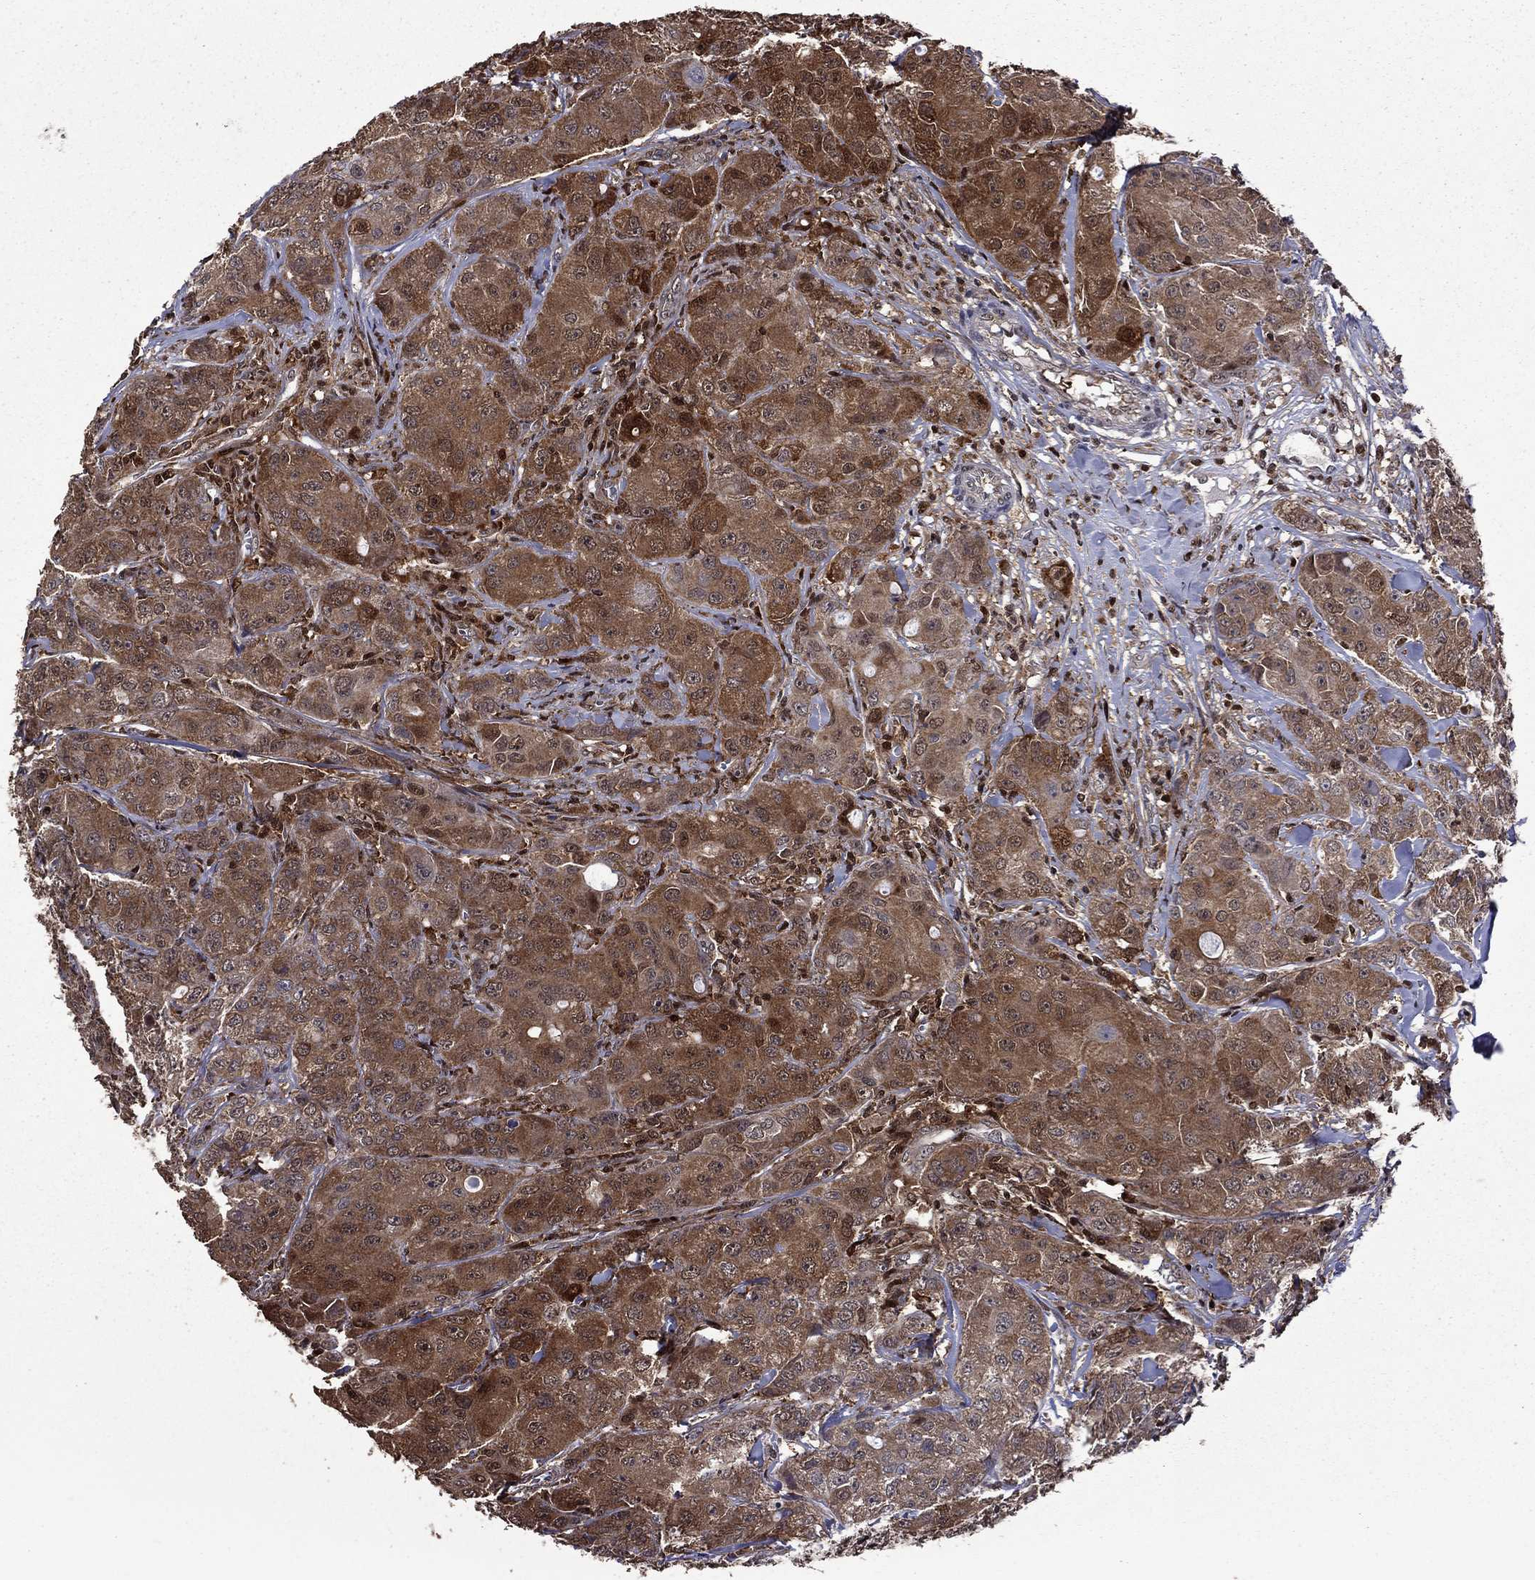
{"staining": {"intensity": "moderate", "quantity": ">75%", "location": "cytoplasmic/membranous"}, "tissue": "breast cancer", "cell_type": "Tumor cells", "image_type": "cancer", "snomed": [{"axis": "morphology", "description": "Duct carcinoma"}, {"axis": "topography", "description": "Breast"}], "caption": "The histopathology image reveals staining of breast cancer (intraductal carcinoma), revealing moderate cytoplasmic/membranous protein staining (brown color) within tumor cells. Nuclei are stained in blue.", "gene": "APPBP2", "patient": {"sex": "female", "age": 43}}